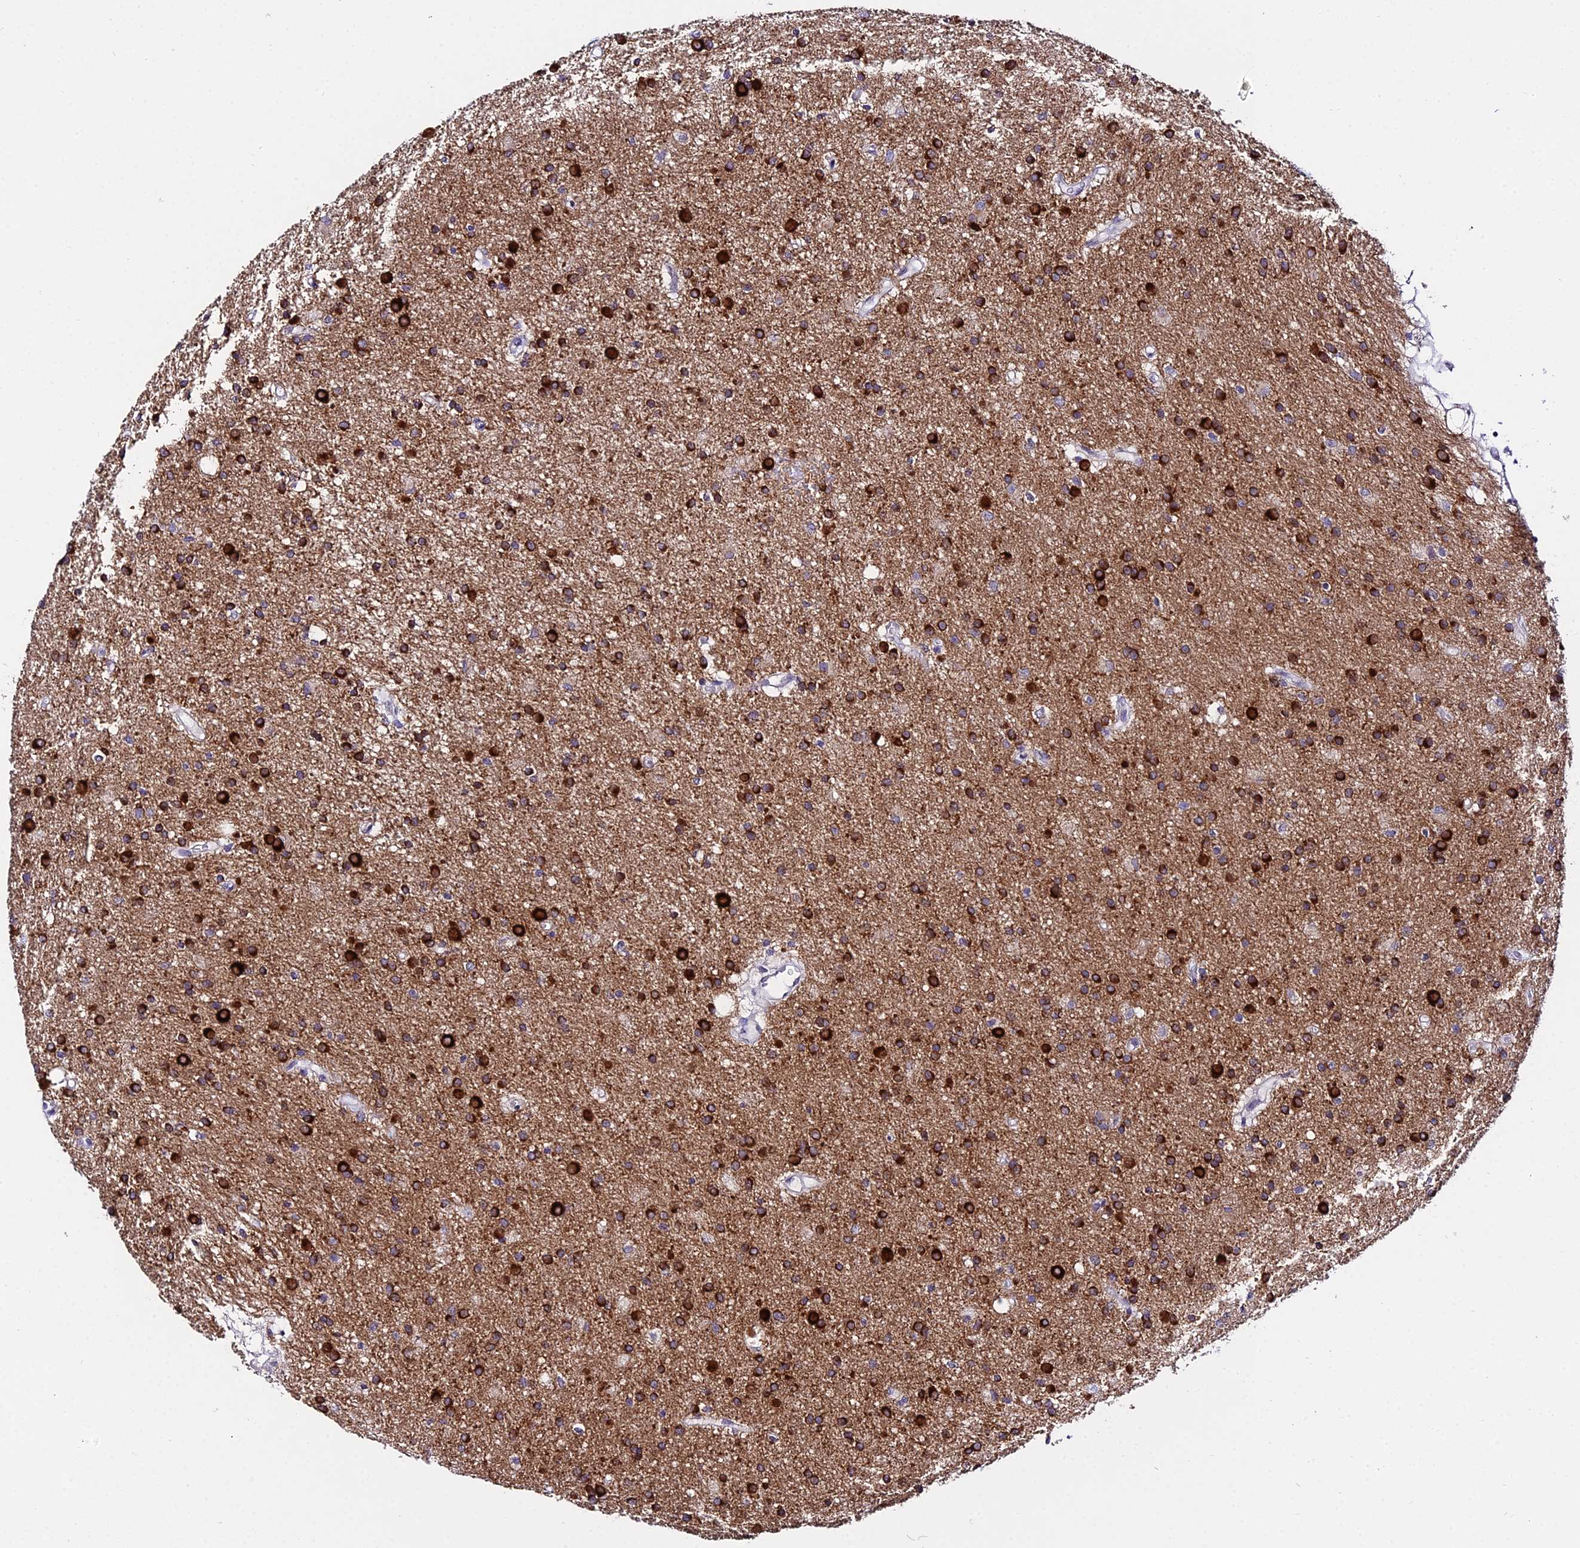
{"staining": {"intensity": "strong", "quantity": "25%-75%", "location": "cytoplasmic/membranous"}, "tissue": "glioma", "cell_type": "Tumor cells", "image_type": "cancer", "snomed": [{"axis": "morphology", "description": "Glioma, malignant, High grade"}, {"axis": "topography", "description": "Brain"}], "caption": "Immunohistochemical staining of malignant glioma (high-grade) reveals high levels of strong cytoplasmic/membranous protein staining in approximately 25%-75% of tumor cells. (IHC, brightfield microscopy, high magnification).", "gene": "ATG16L2", "patient": {"sex": "male", "age": 77}}